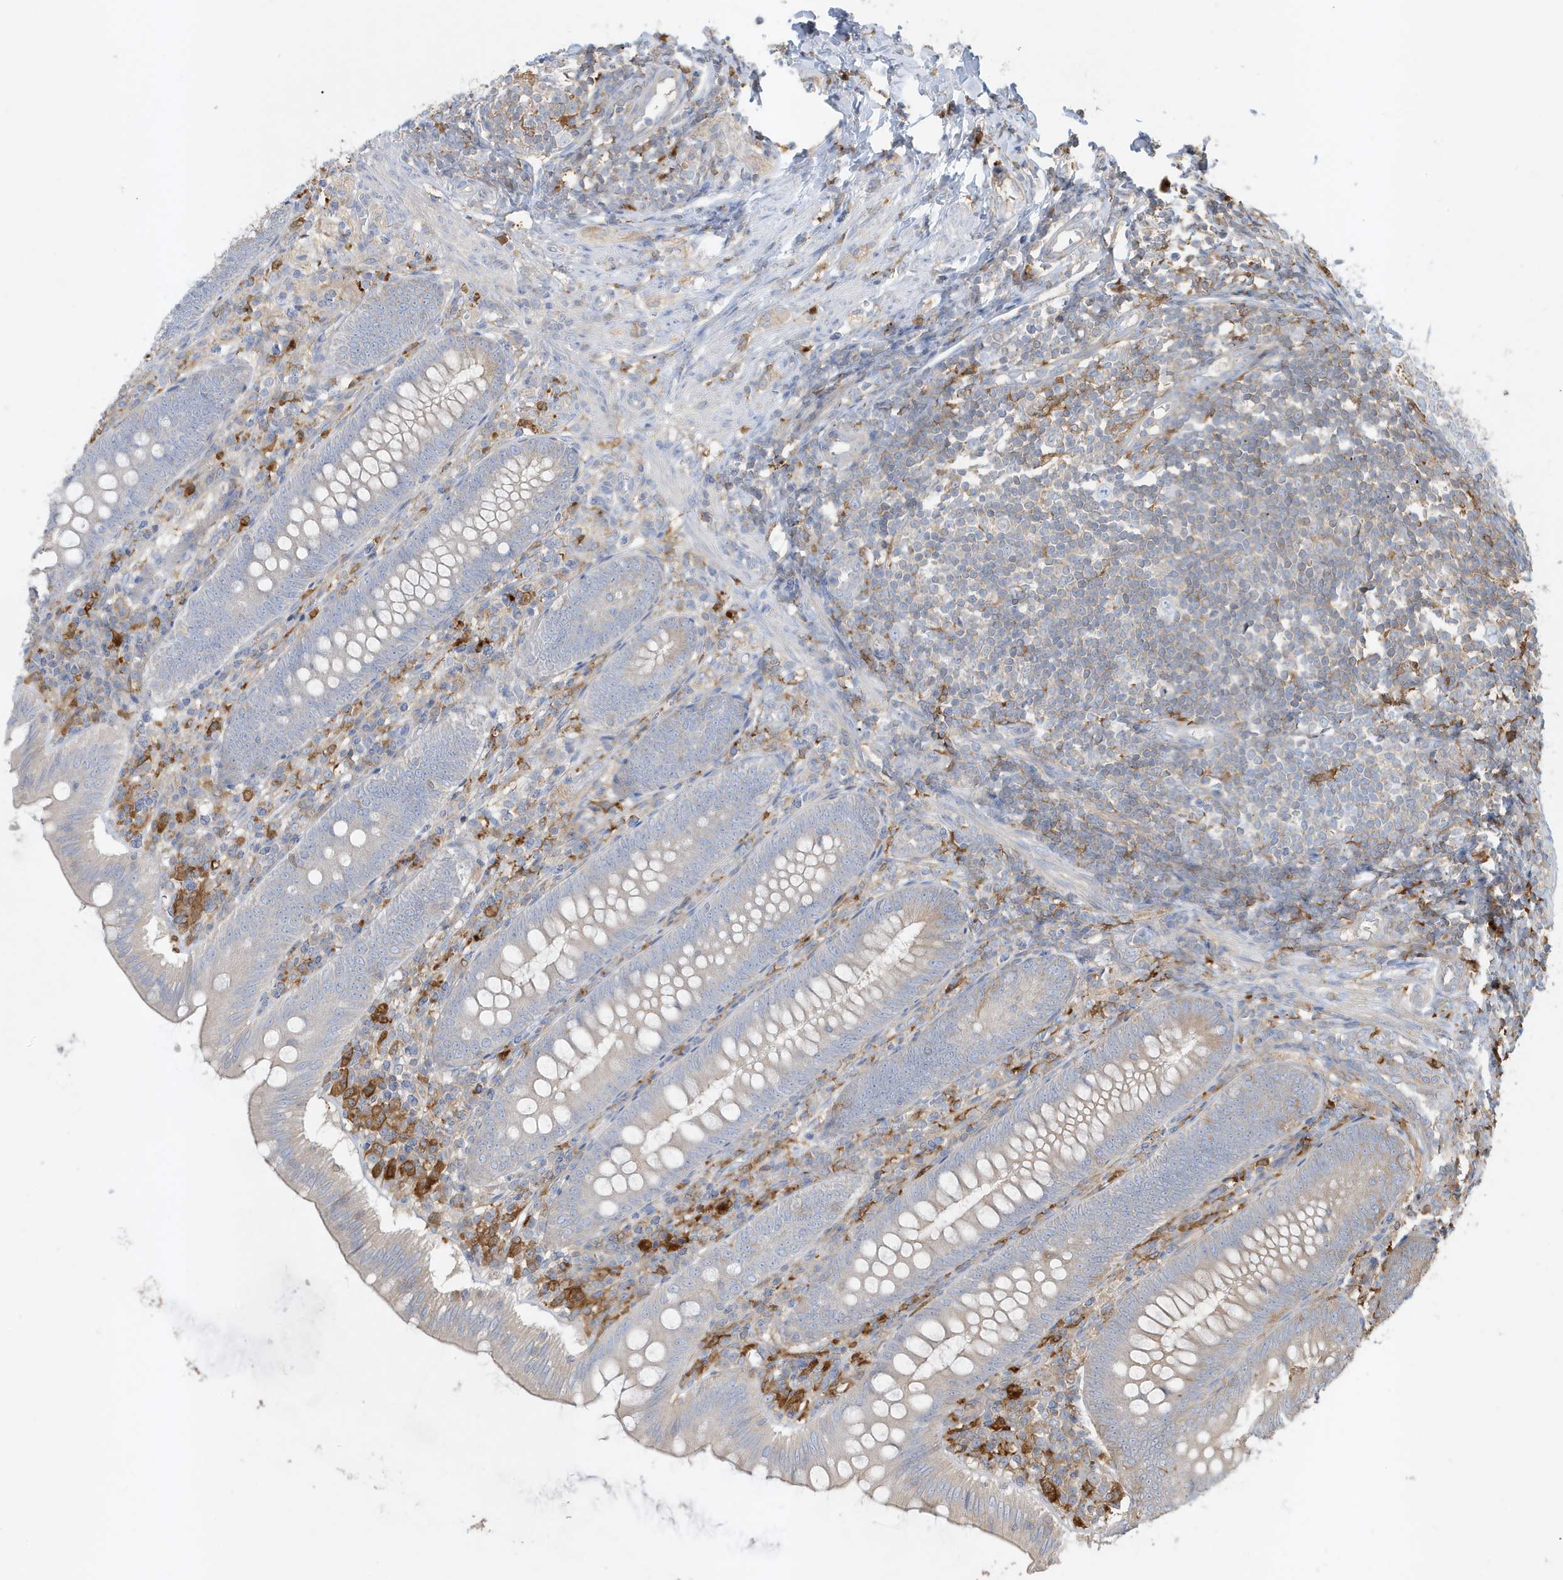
{"staining": {"intensity": "negative", "quantity": "none", "location": "none"}, "tissue": "appendix", "cell_type": "Glandular cells", "image_type": "normal", "snomed": [{"axis": "morphology", "description": "Normal tissue, NOS"}, {"axis": "topography", "description": "Appendix"}], "caption": "High power microscopy micrograph of an immunohistochemistry histopathology image of normal appendix, revealing no significant staining in glandular cells.", "gene": "ABTB1", "patient": {"sex": "male", "age": 14}}